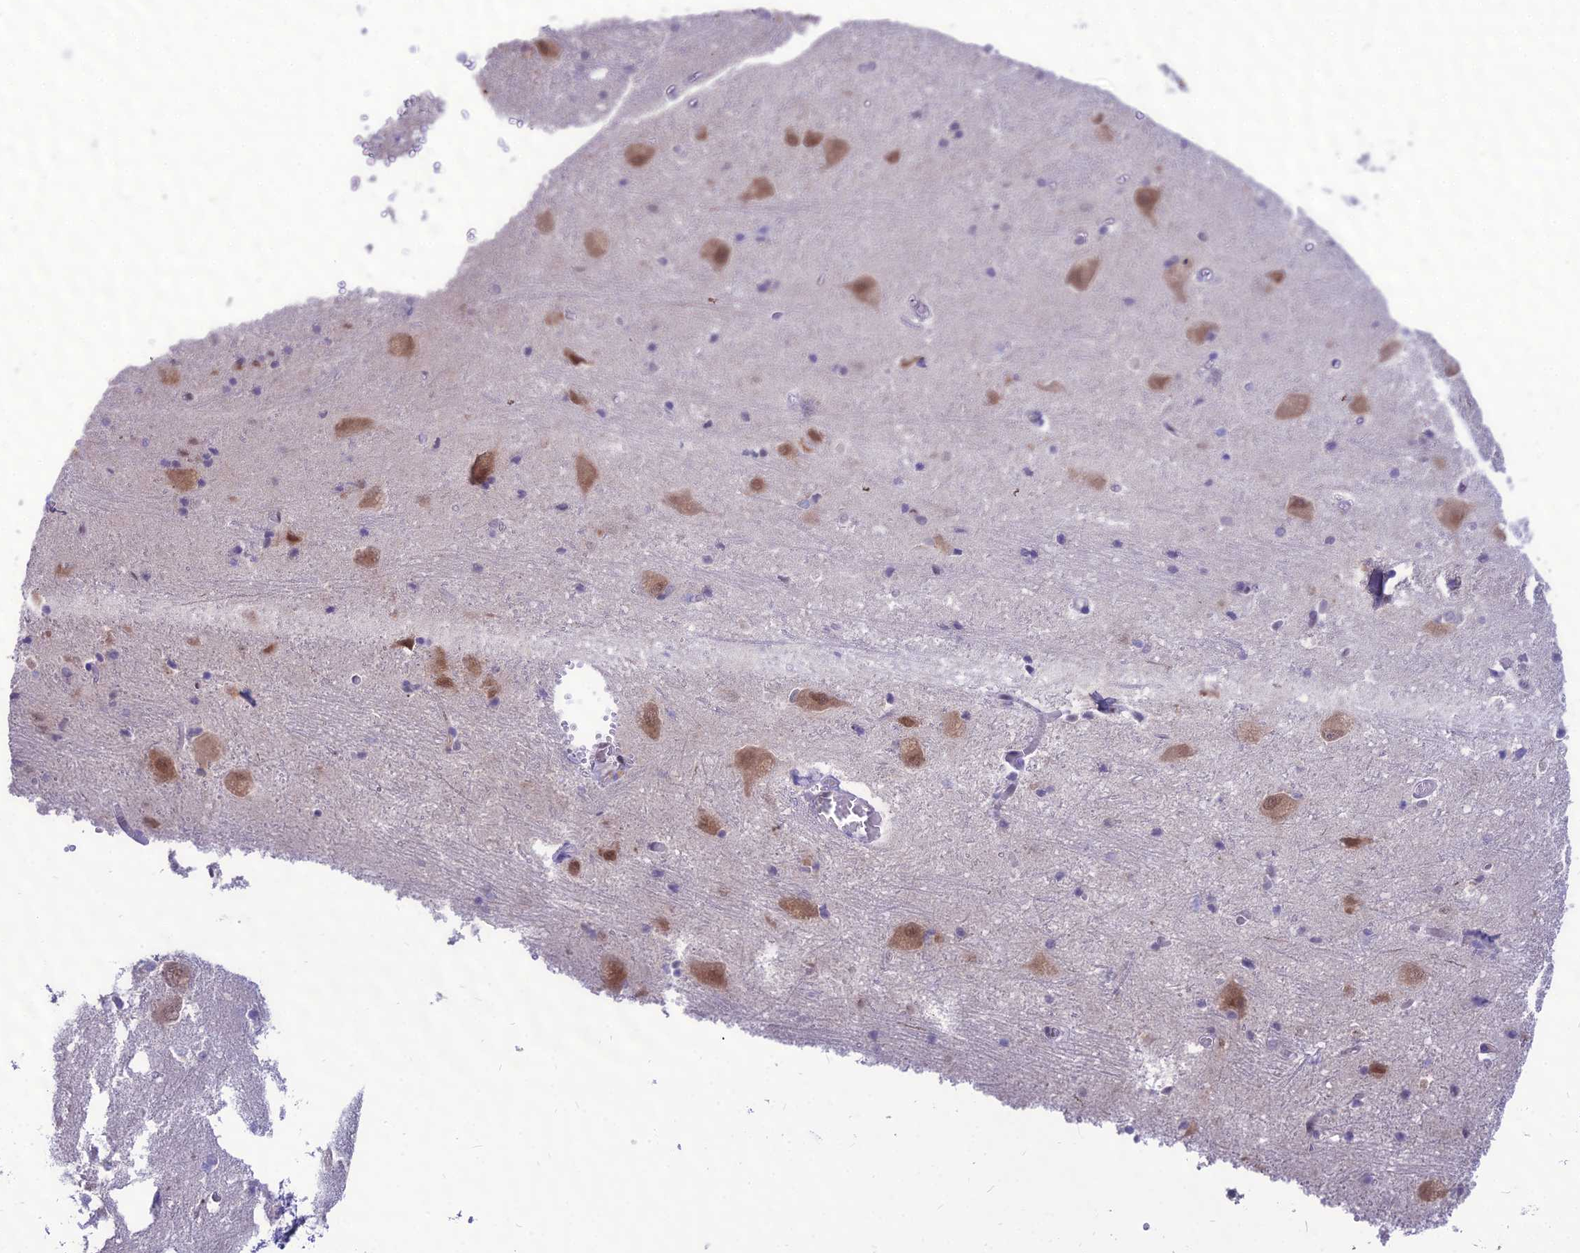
{"staining": {"intensity": "moderate", "quantity": "<25%", "location": "nuclear"}, "tissue": "caudate", "cell_type": "Glial cells", "image_type": "normal", "snomed": [{"axis": "morphology", "description": "Normal tissue, NOS"}, {"axis": "topography", "description": "Lateral ventricle wall"}], "caption": "Protein staining of benign caudate exhibits moderate nuclear positivity in about <25% of glial cells.", "gene": "NOVA2", "patient": {"sex": "male", "age": 37}}